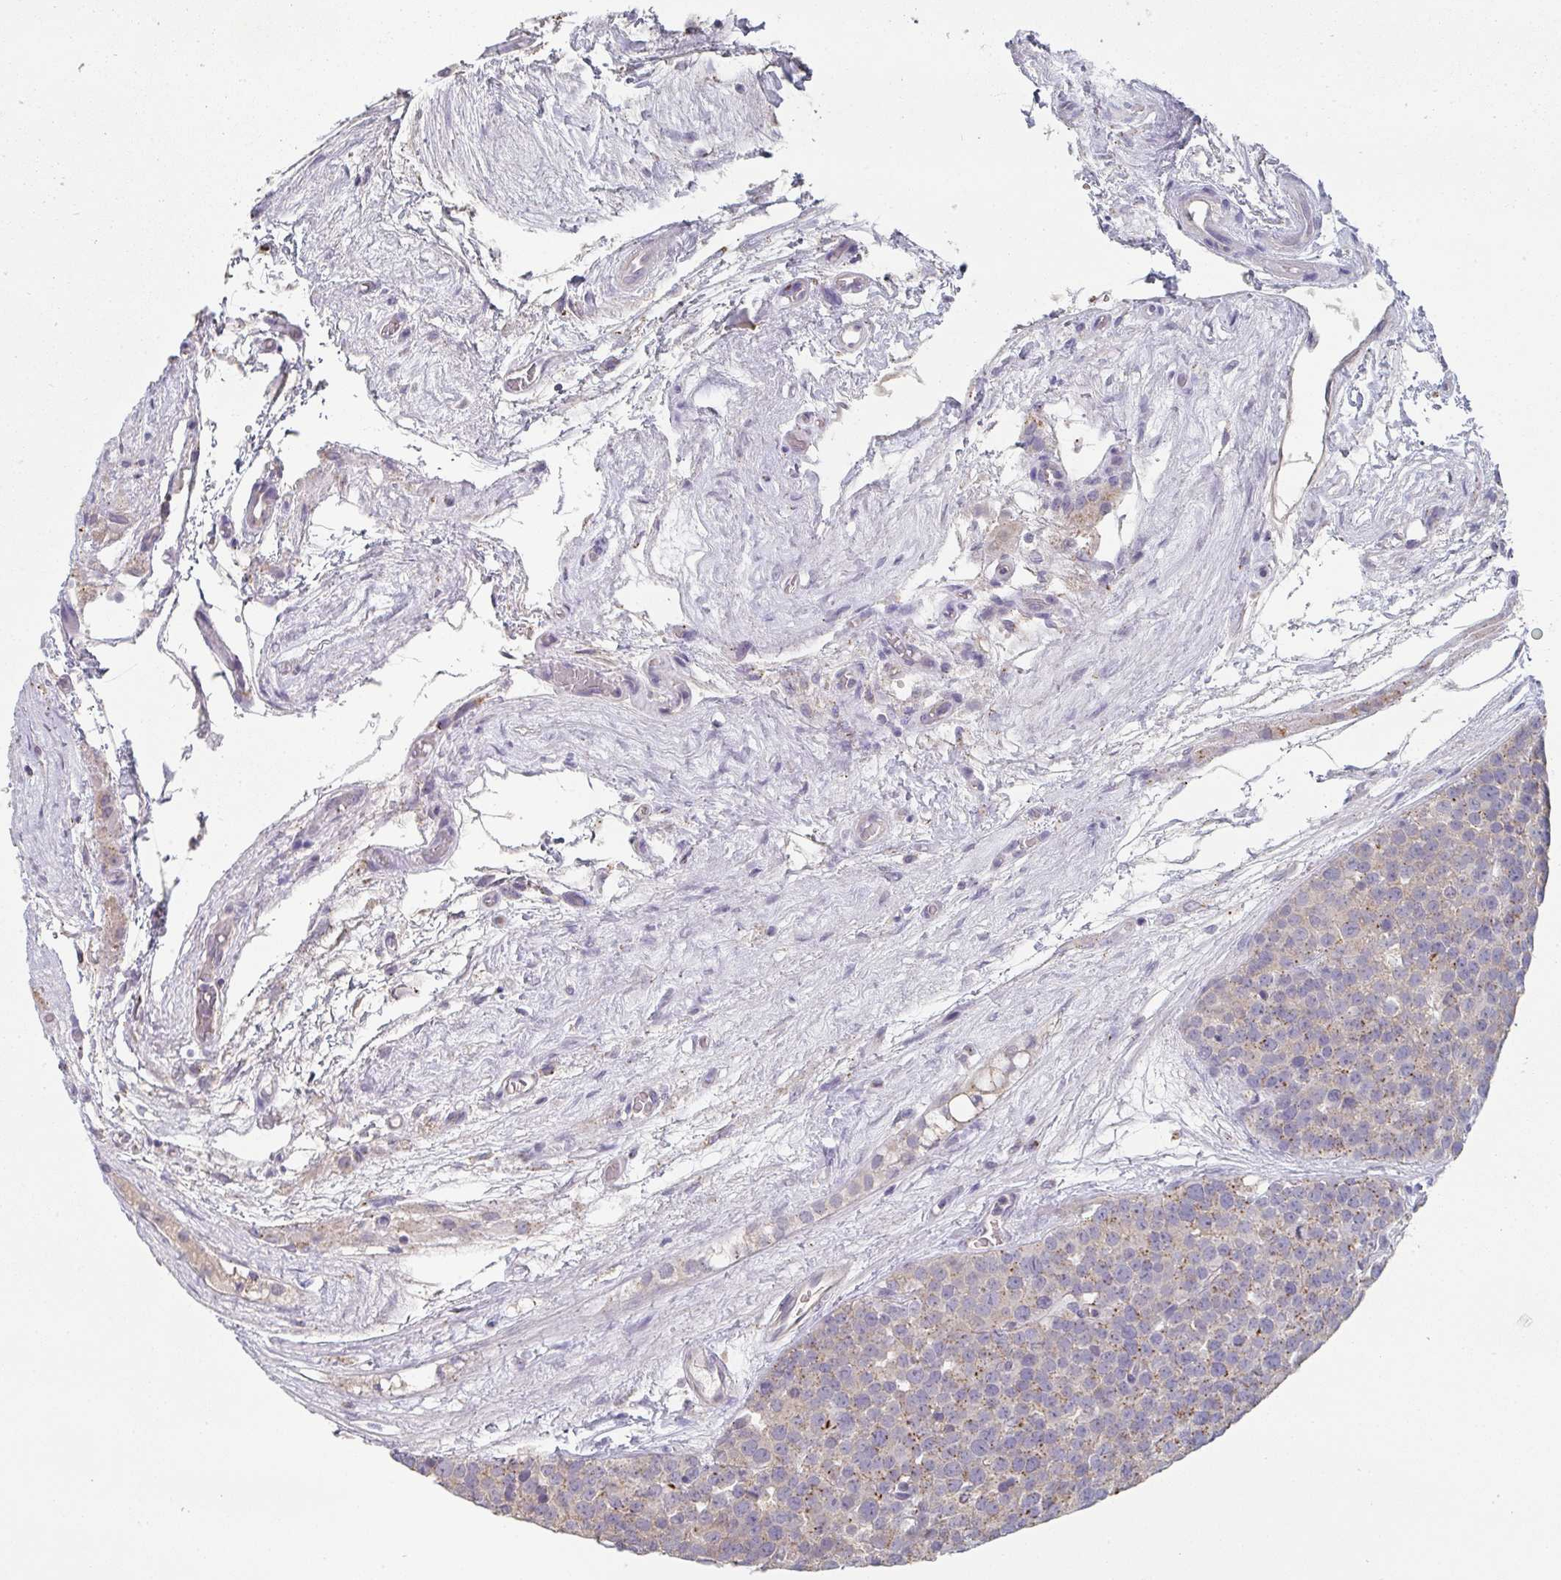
{"staining": {"intensity": "weak", "quantity": "25%-75%", "location": "cytoplasmic/membranous"}, "tissue": "testis cancer", "cell_type": "Tumor cells", "image_type": "cancer", "snomed": [{"axis": "morphology", "description": "Seminoma, NOS"}, {"axis": "topography", "description": "Testis"}], "caption": "Immunohistochemical staining of human testis seminoma reveals low levels of weak cytoplasmic/membranous staining in approximately 25%-75% of tumor cells. The protein is stained brown, and the nuclei are stained in blue (DAB IHC with brightfield microscopy, high magnification).", "gene": "CHMP5", "patient": {"sex": "male", "age": 71}}